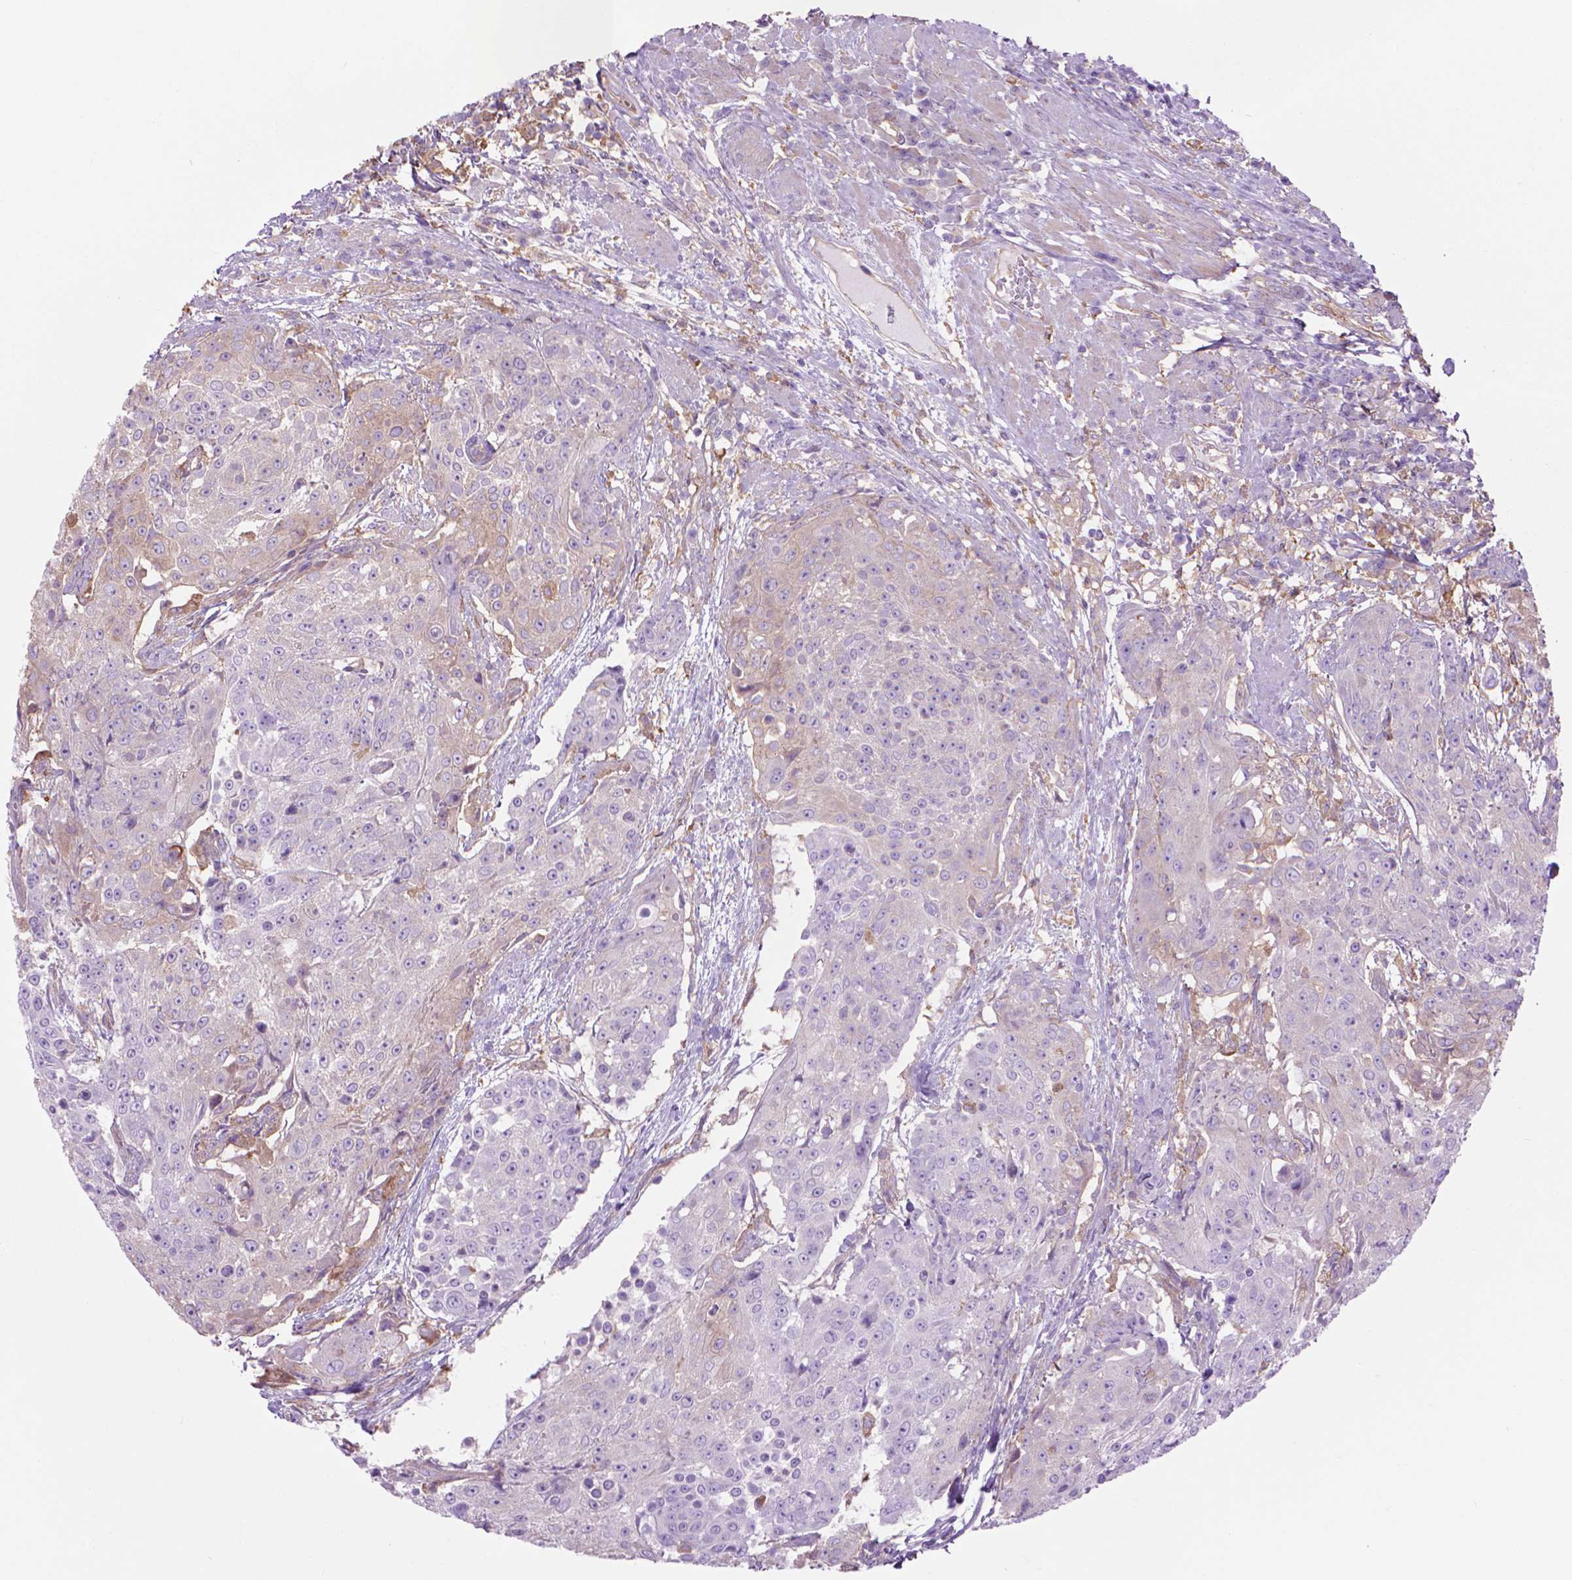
{"staining": {"intensity": "negative", "quantity": "none", "location": "none"}, "tissue": "urothelial cancer", "cell_type": "Tumor cells", "image_type": "cancer", "snomed": [{"axis": "morphology", "description": "Urothelial carcinoma, High grade"}, {"axis": "topography", "description": "Urinary bladder"}], "caption": "This is an immunohistochemistry image of human urothelial cancer. There is no staining in tumor cells.", "gene": "CORO1B", "patient": {"sex": "female", "age": 63}}